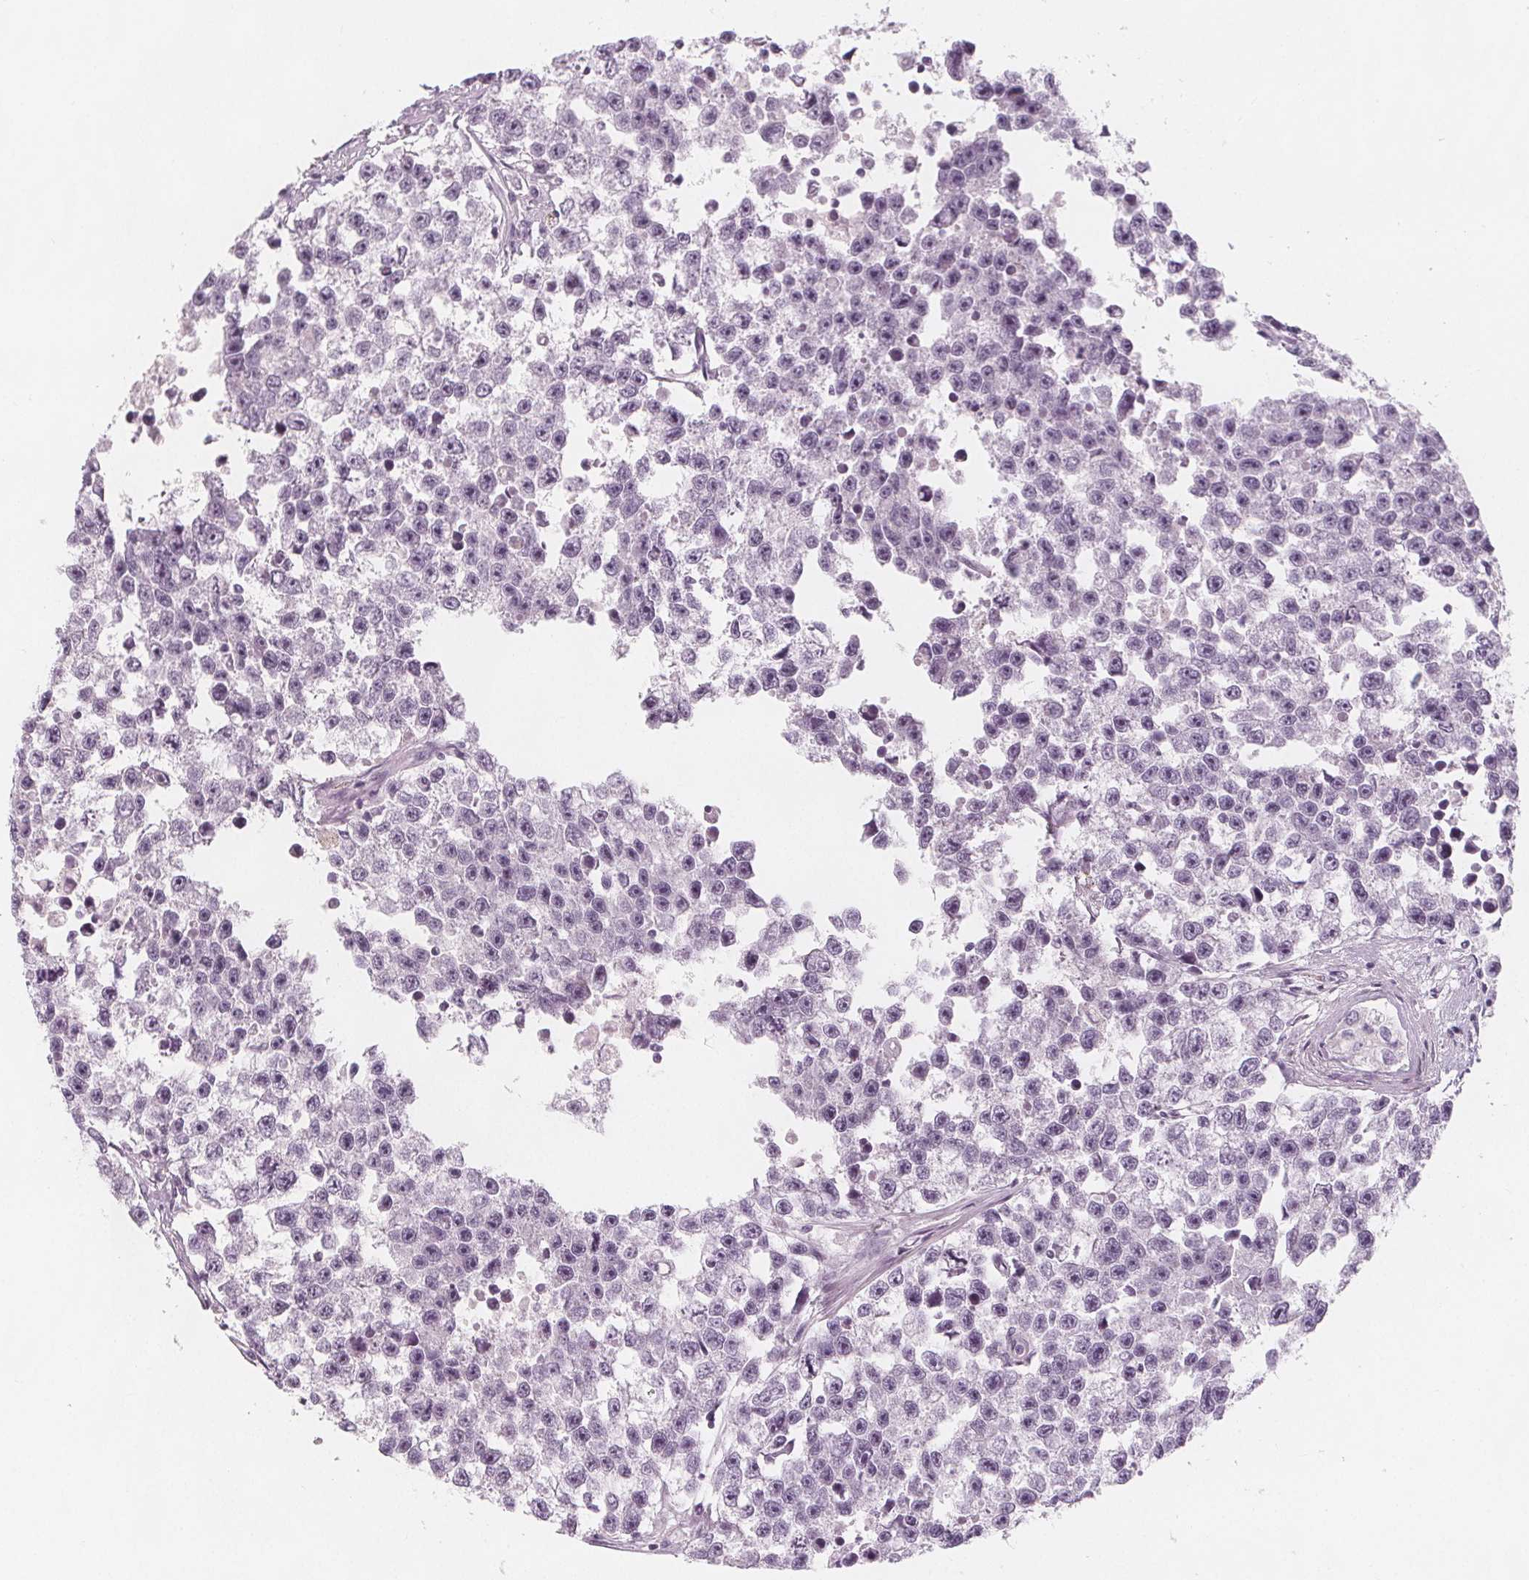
{"staining": {"intensity": "negative", "quantity": "none", "location": "none"}, "tissue": "testis cancer", "cell_type": "Tumor cells", "image_type": "cancer", "snomed": [{"axis": "morphology", "description": "Seminoma, NOS"}, {"axis": "topography", "description": "Testis"}], "caption": "Immunohistochemistry (IHC) photomicrograph of neoplastic tissue: human testis cancer stained with DAB exhibits no significant protein staining in tumor cells.", "gene": "MAP1A", "patient": {"sex": "male", "age": 26}}